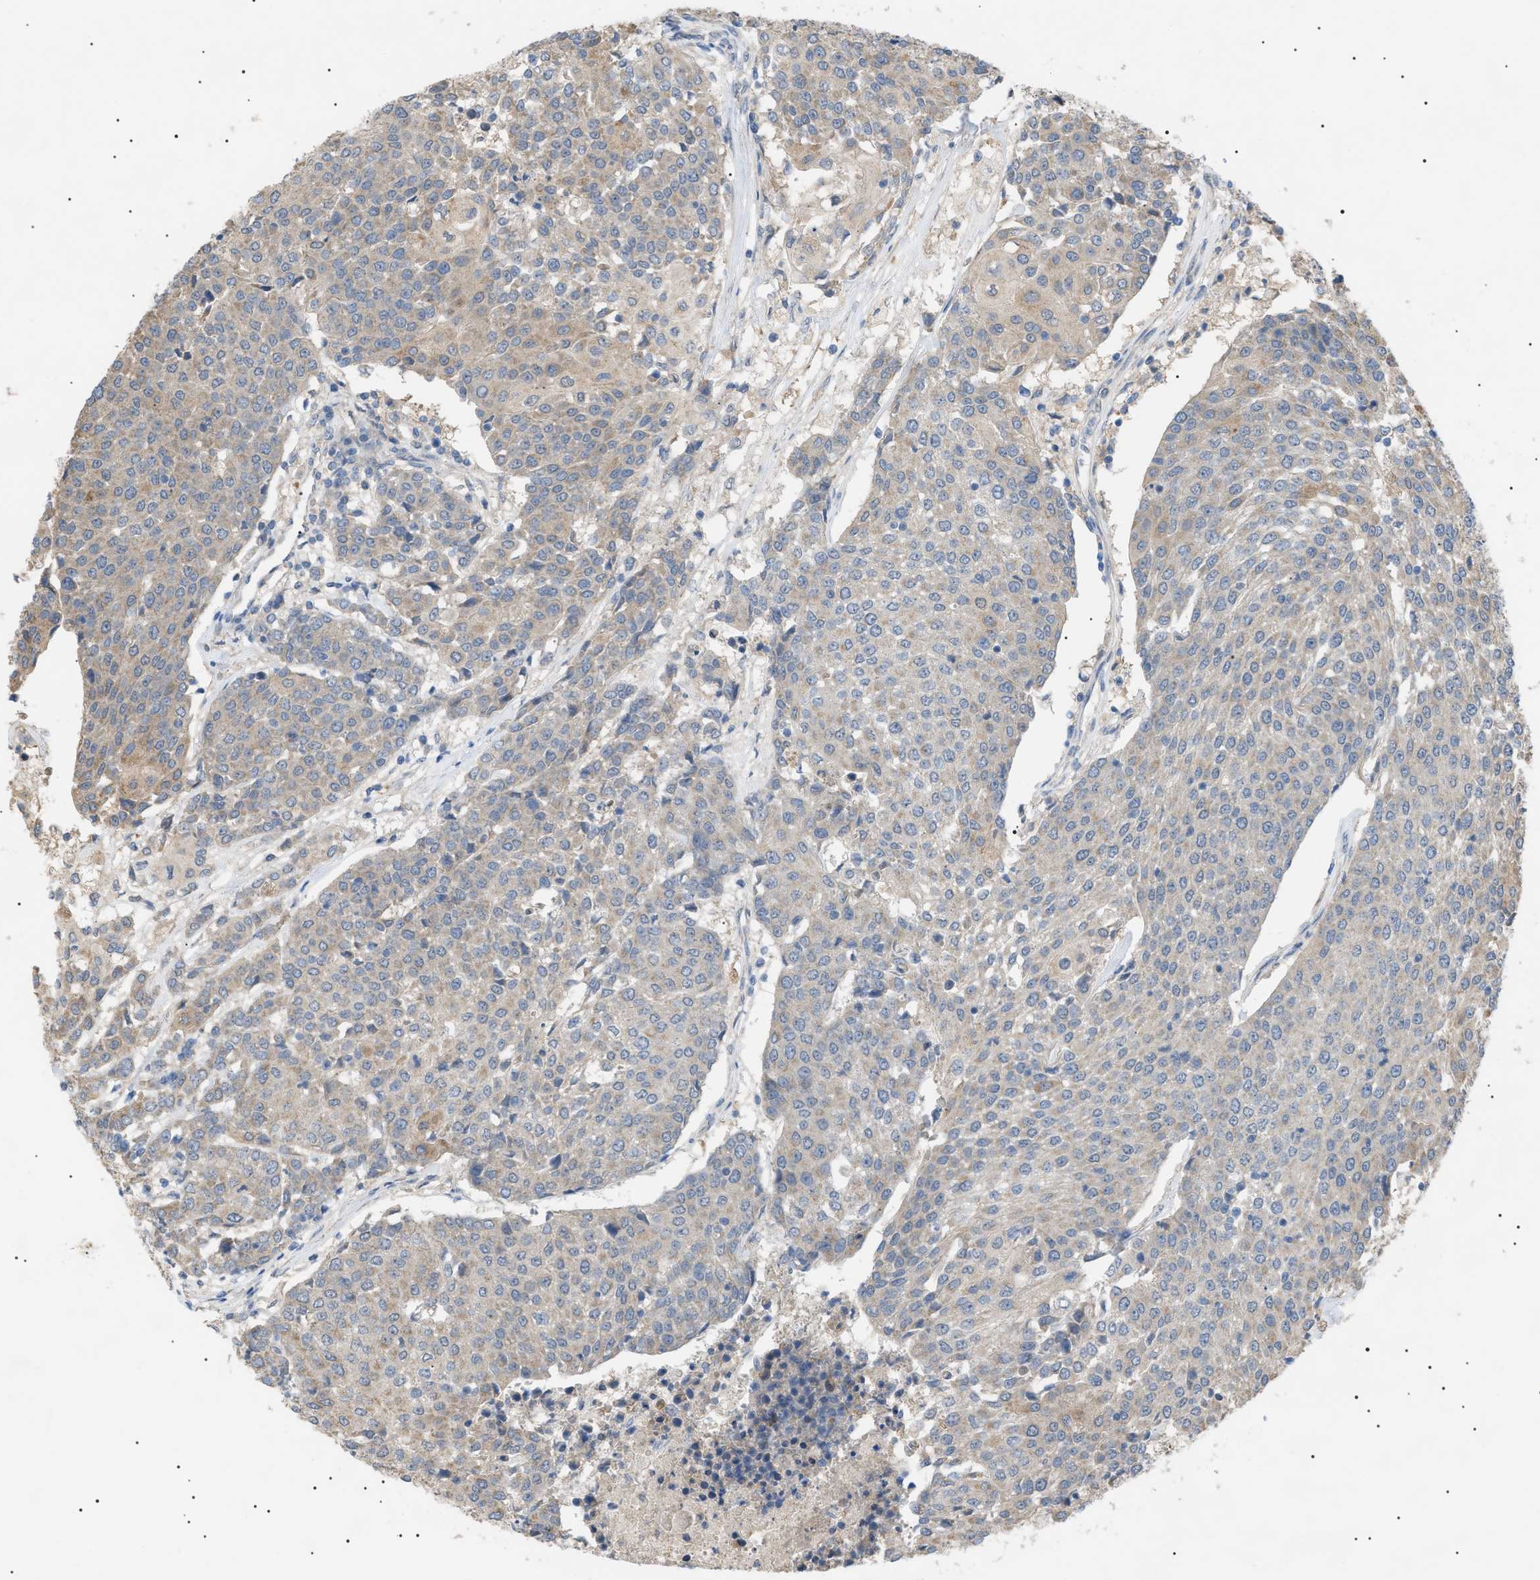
{"staining": {"intensity": "weak", "quantity": "25%-75%", "location": "cytoplasmic/membranous"}, "tissue": "urothelial cancer", "cell_type": "Tumor cells", "image_type": "cancer", "snomed": [{"axis": "morphology", "description": "Urothelial carcinoma, High grade"}, {"axis": "topography", "description": "Urinary bladder"}], "caption": "The image shows immunohistochemical staining of urothelial cancer. There is weak cytoplasmic/membranous expression is present in about 25%-75% of tumor cells. Nuclei are stained in blue.", "gene": "IRS2", "patient": {"sex": "female", "age": 85}}